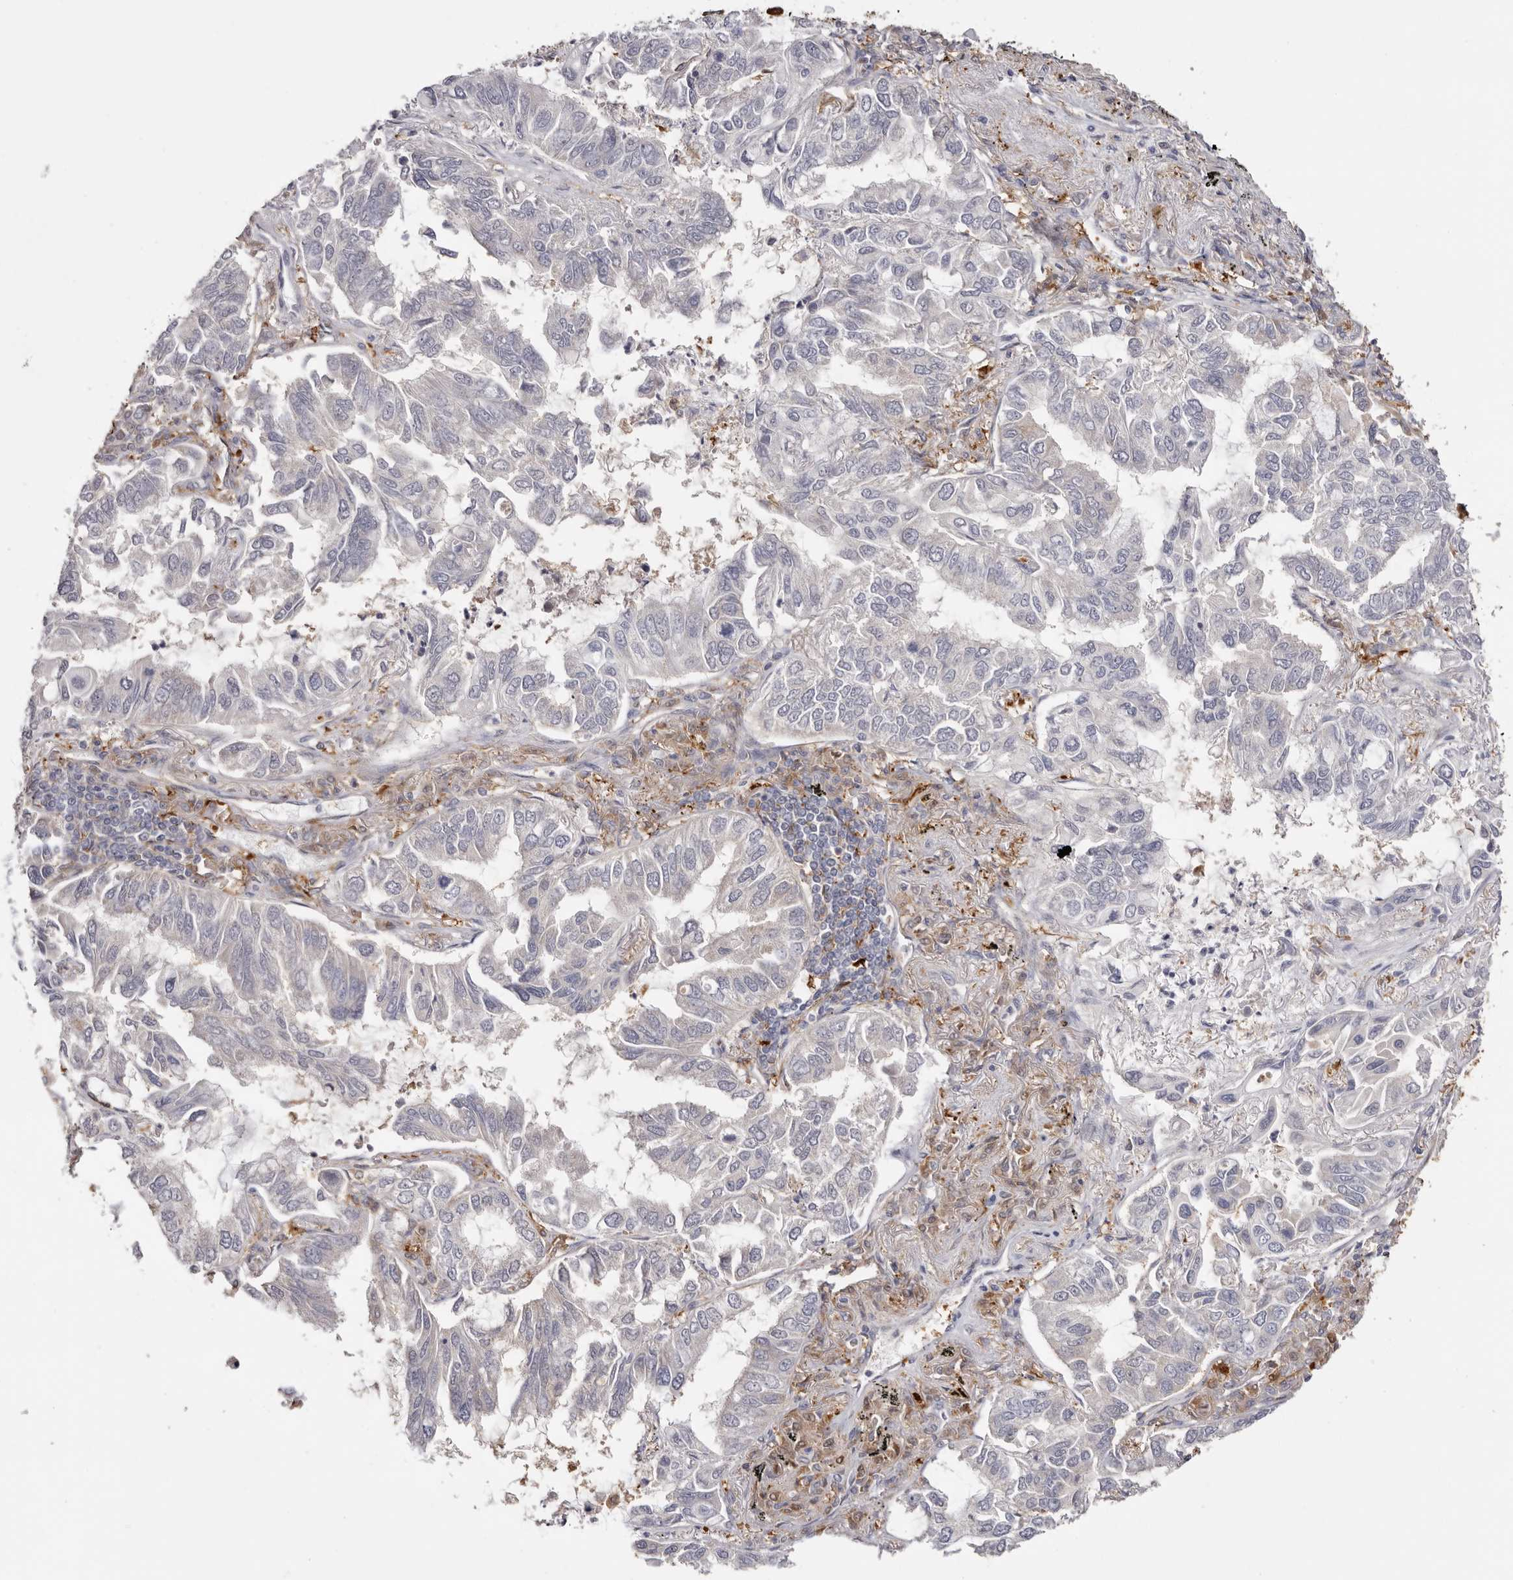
{"staining": {"intensity": "negative", "quantity": "none", "location": "none"}, "tissue": "lung cancer", "cell_type": "Tumor cells", "image_type": "cancer", "snomed": [{"axis": "morphology", "description": "Adenocarcinoma, NOS"}, {"axis": "topography", "description": "Lung"}], "caption": "Human lung cancer (adenocarcinoma) stained for a protein using immunohistochemistry demonstrates no positivity in tumor cells.", "gene": "LAP3", "patient": {"sex": "male", "age": 64}}